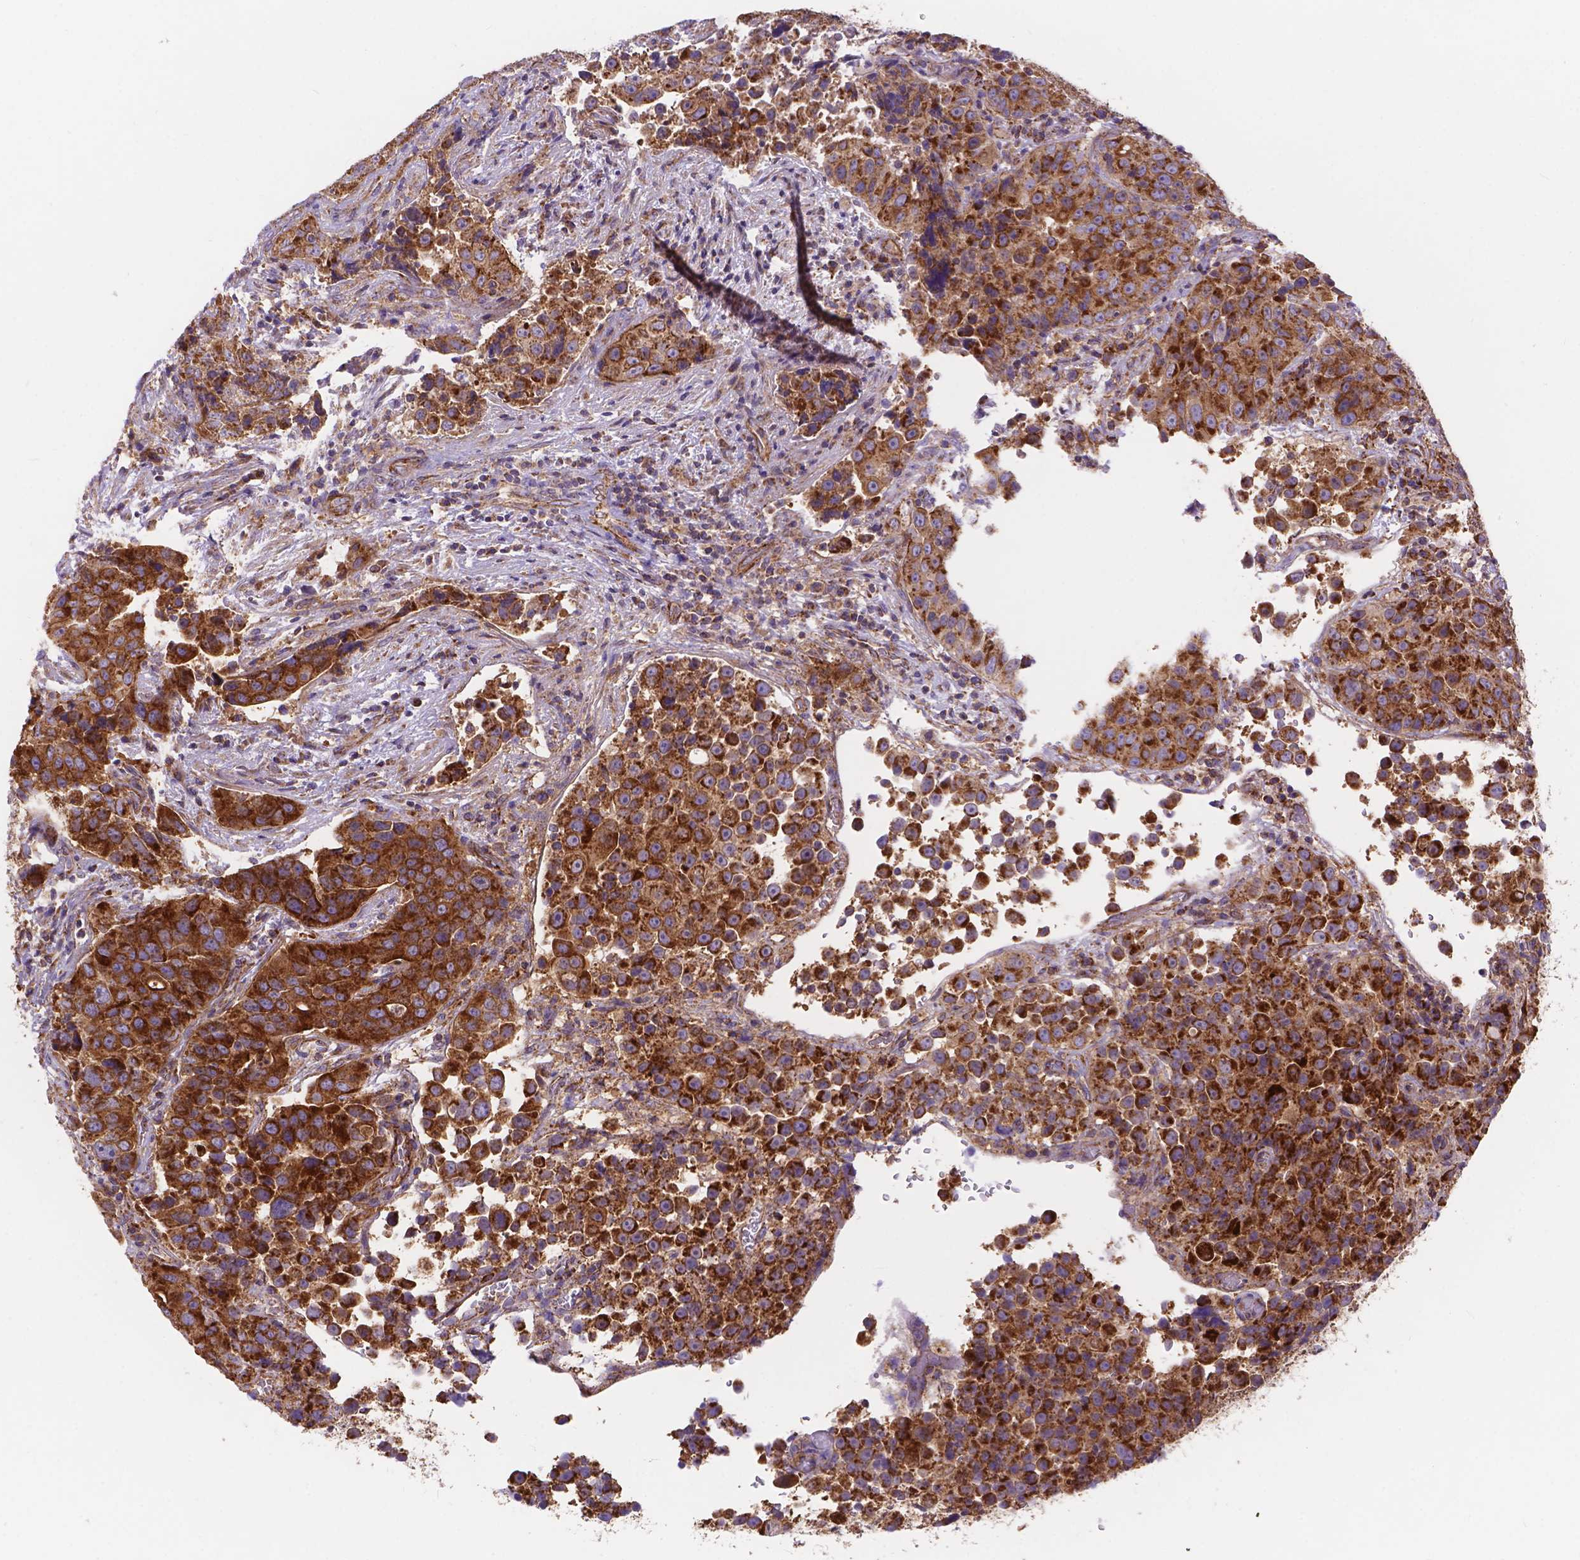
{"staining": {"intensity": "strong", "quantity": ">75%", "location": "cytoplasmic/membranous"}, "tissue": "urothelial cancer", "cell_type": "Tumor cells", "image_type": "cancer", "snomed": [{"axis": "morphology", "description": "Urothelial carcinoma, NOS"}, {"axis": "topography", "description": "Urinary bladder"}], "caption": "About >75% of tumor cells in transitional cell carcinoma display strong cytoplasmic/membranous protein positivity as visualized by brown immunohistochemical staining.", "gene": "AK3", "patient": {"sex": "male", "age": 52}}